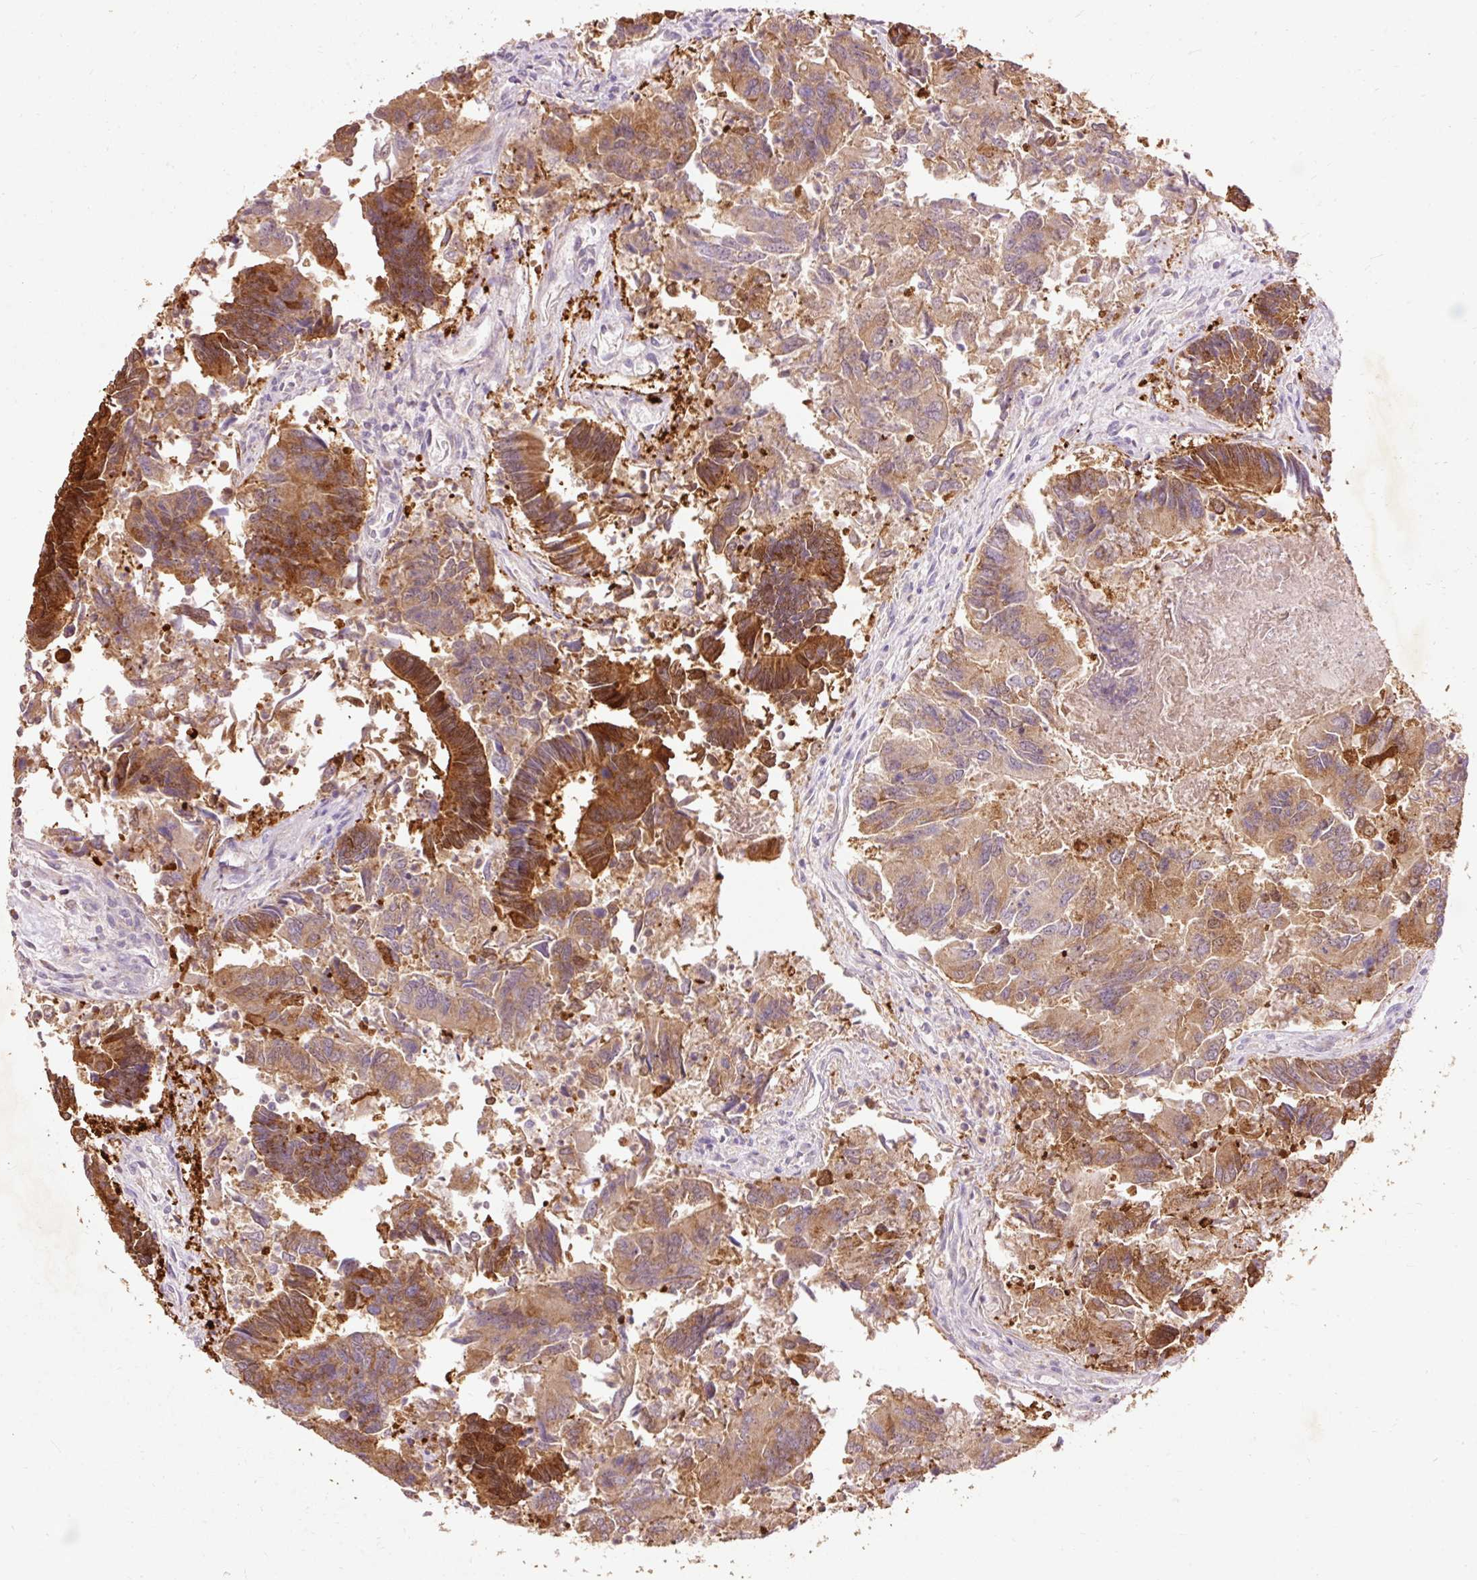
{"staining": {"intensity": "moderate", "quantity": ">75%", "location": "cytoplasmic/membranous"}, "tissue": "colorectal cancer", "cell_type": "Tumor cells", "image_type": "cancer", "snomed": [{"axis": "morphology", "description": "Adenocarcinoma, NOS"}, {"axis": "topography", "description": "Colon"}], "caption": "There is medium levels of moderate cytoplasmic/membranous expression in tumor cells of colorectal adenocarcinoma, as demonstrated by immunohistochemical staining (brown color).", "gene": "PRDX5", "patient": {"sex": "female", "age": 67}}